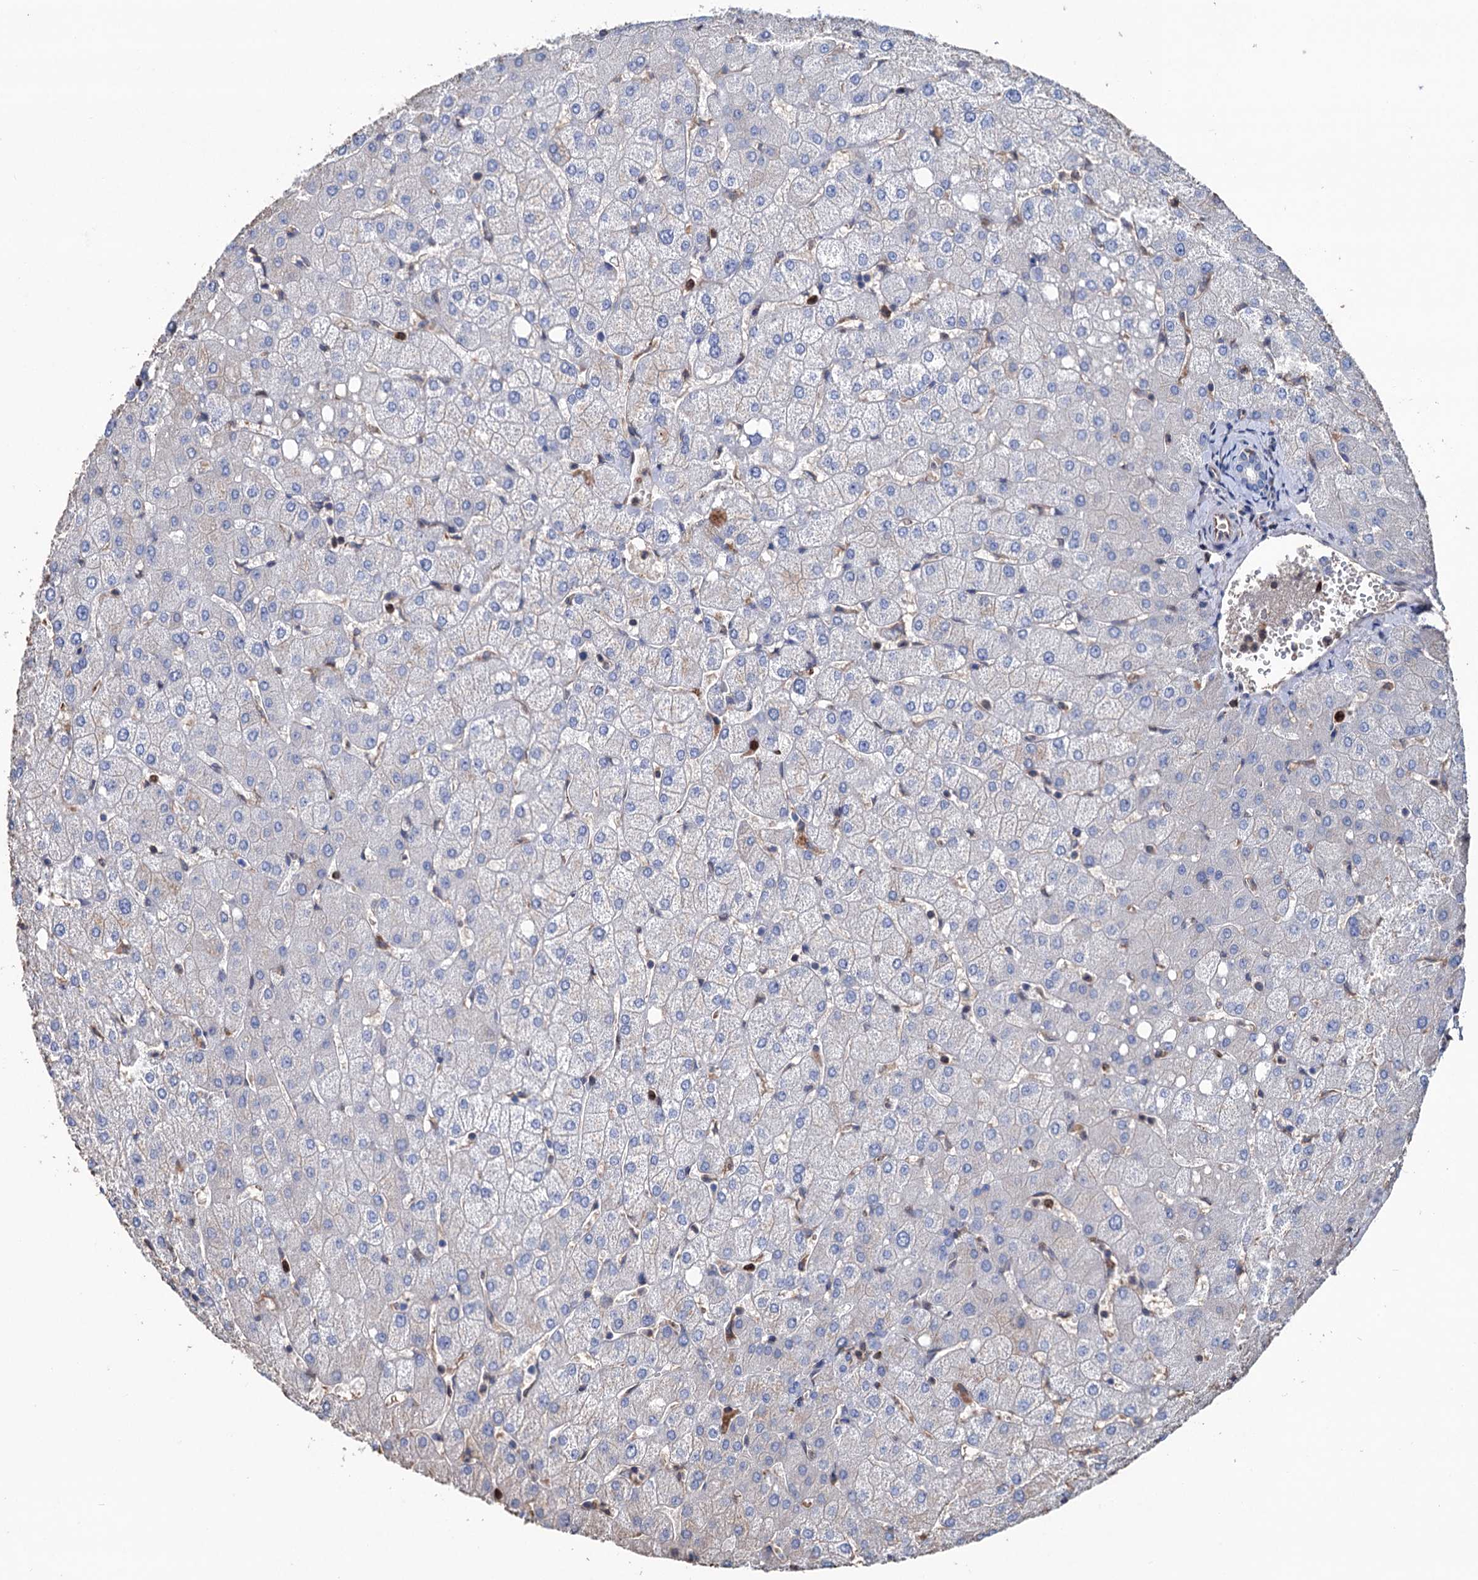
{"staining": {"intensity": "negative", "quantity": "none", "location": "none"}, "tissue": "liver", "cell_type": "Cholangiocytes", "image_type": "normal", "snomed": [{"axis": "morphology", "description": "Normal tissue, NOS"}, {"axis": "topography", "description": "Liver"}], "caption": "The histopathology image demonstrates no significant staining in cholangiocytes of liver.", "gene": "STING1", "patient": {"sex": "female", "age": 54}}